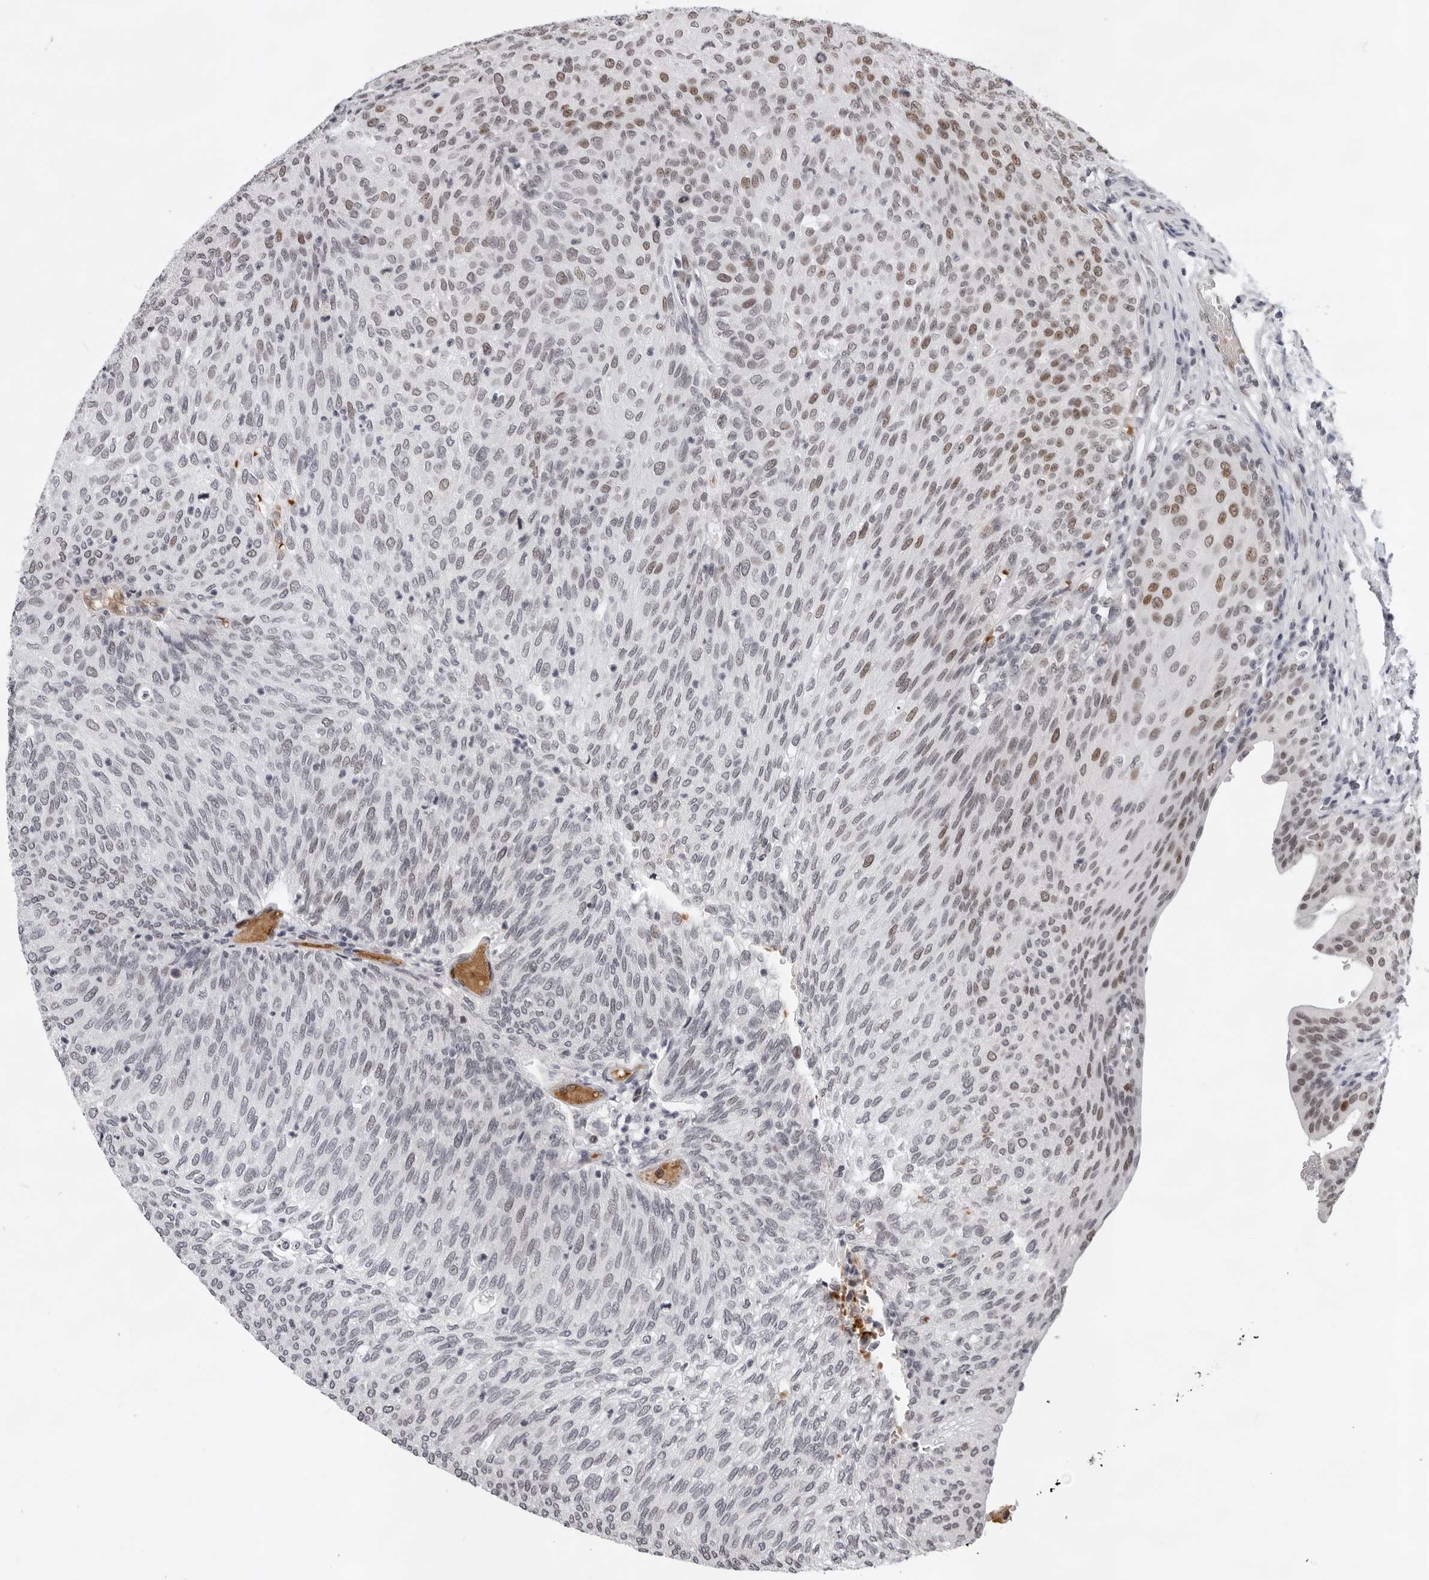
{"staining": {"intensity": "moderate", "quantity": "<25%", "location": "nuclear"}, "tissue": "urothelial cancer", "cell_type": "Tumor cells", "image_type": "cancer", "snomed": [{"axis": "morphology", "description": "Urothelial carcinoma, Low grade"}, {"axis": "topography", "description": "Urinary bladder"}], "caption": "Brown immunohistochemical staining in urothelial carcinoma (low-grade) reveals moderate nuclear positivity in about <25% of tumor cells.", "gene": "USP1", "patient": {"sex": "female", "age": 79}}